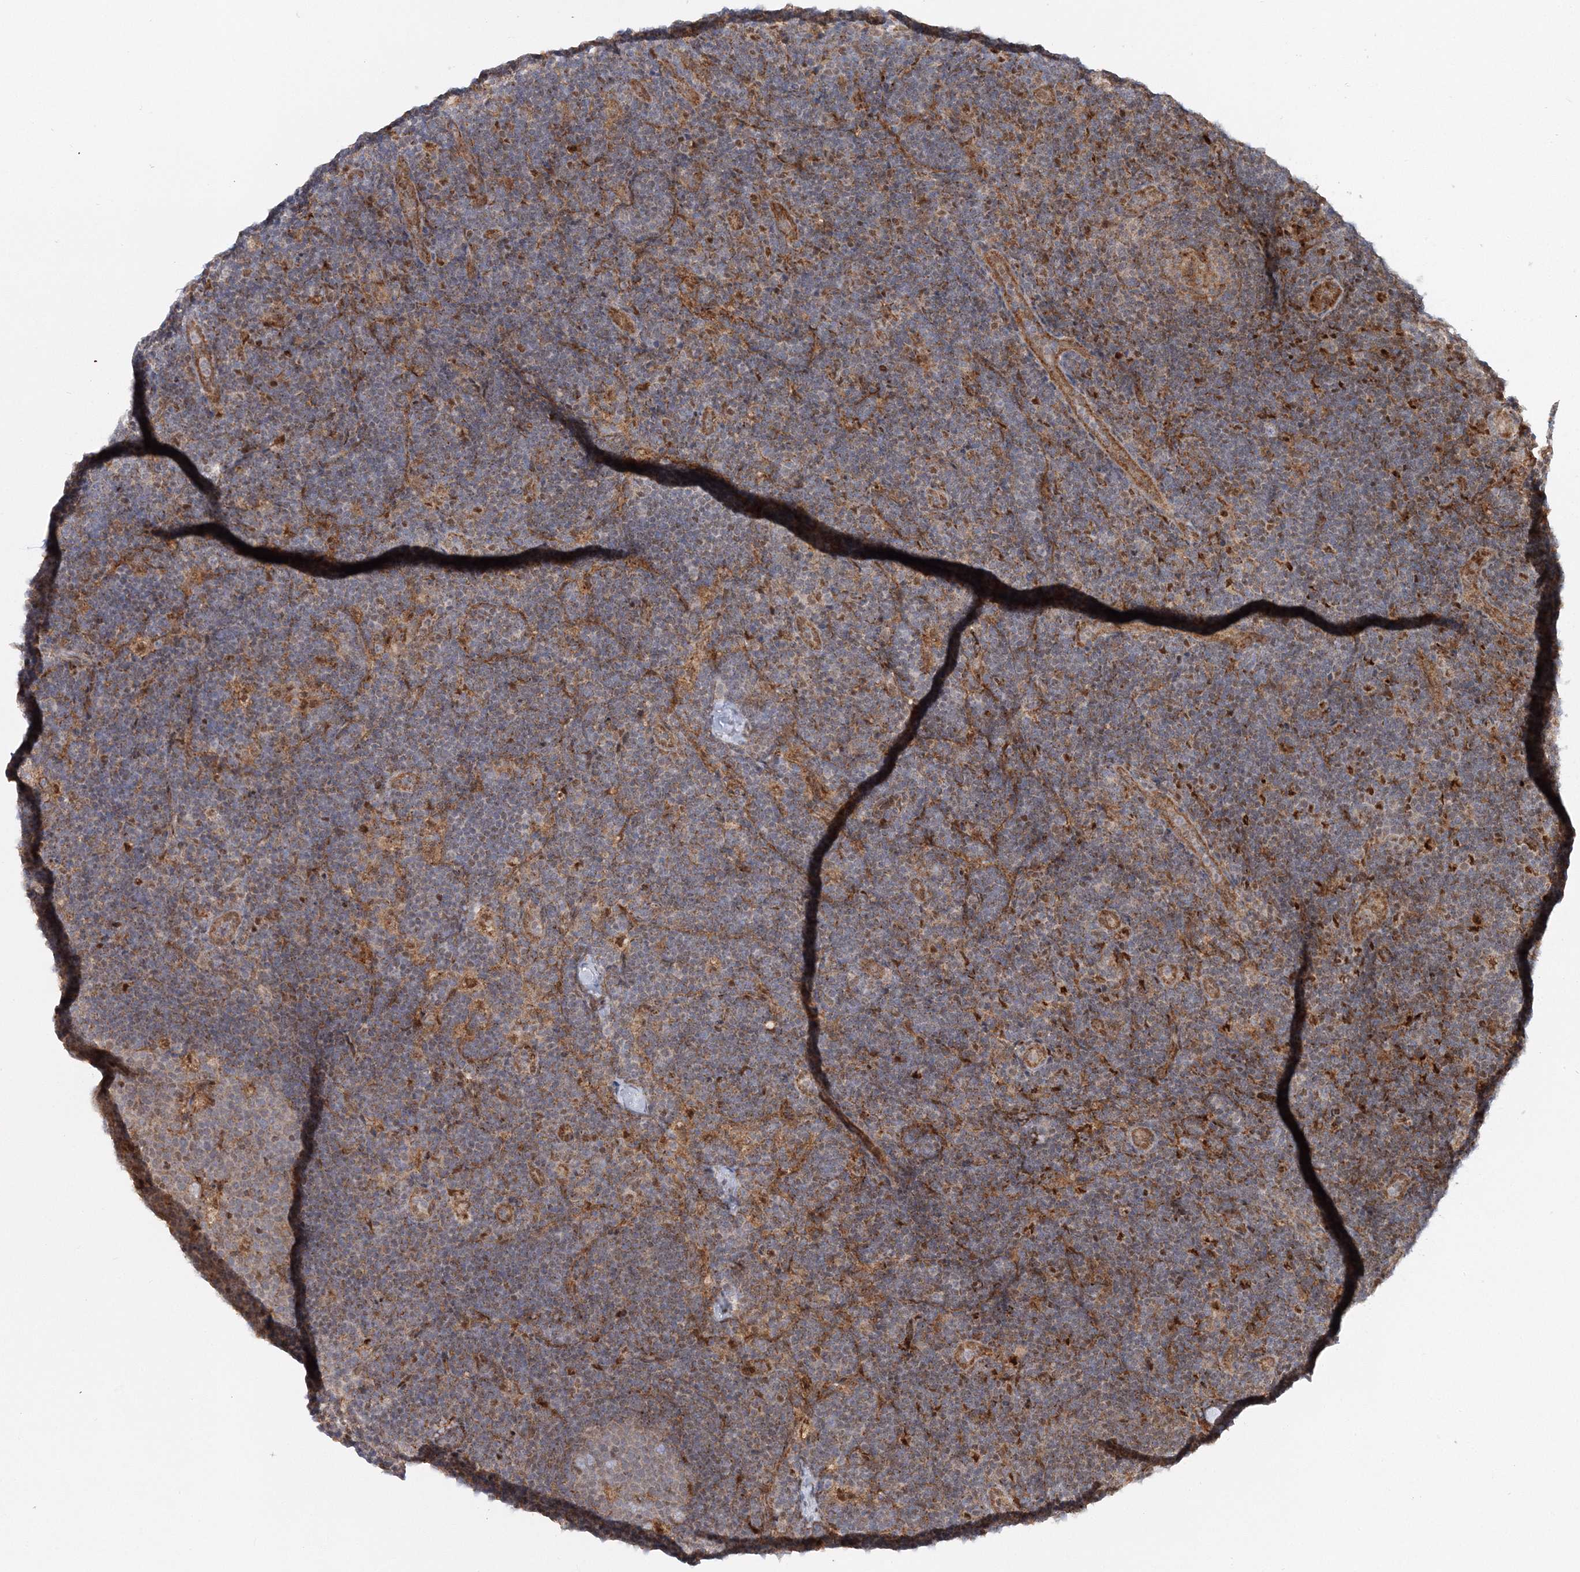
{"staining": {"intensity": "moderate", "quantity": "<25%", "location": "cytoplasmic/membranous,nuclear"}, "tissue": "lymph node", "cell_type": "Germinal center cells", "image_type": "normal", "snomed": [{"axis": "morphology", "description": "Normal tissue, NOS"}, {"axis": "topography", "description": "Lymph node"}], "caption": "IHC image of benign lymph node stained for a protein (brown), which demonstrates low levels of moderate cytoplasmic/membranous,nuclear expression in approximately <25% of germinal center cells.", "gene": "RAB11FIP2", "patient": {"sex": "female", "age": 22}}